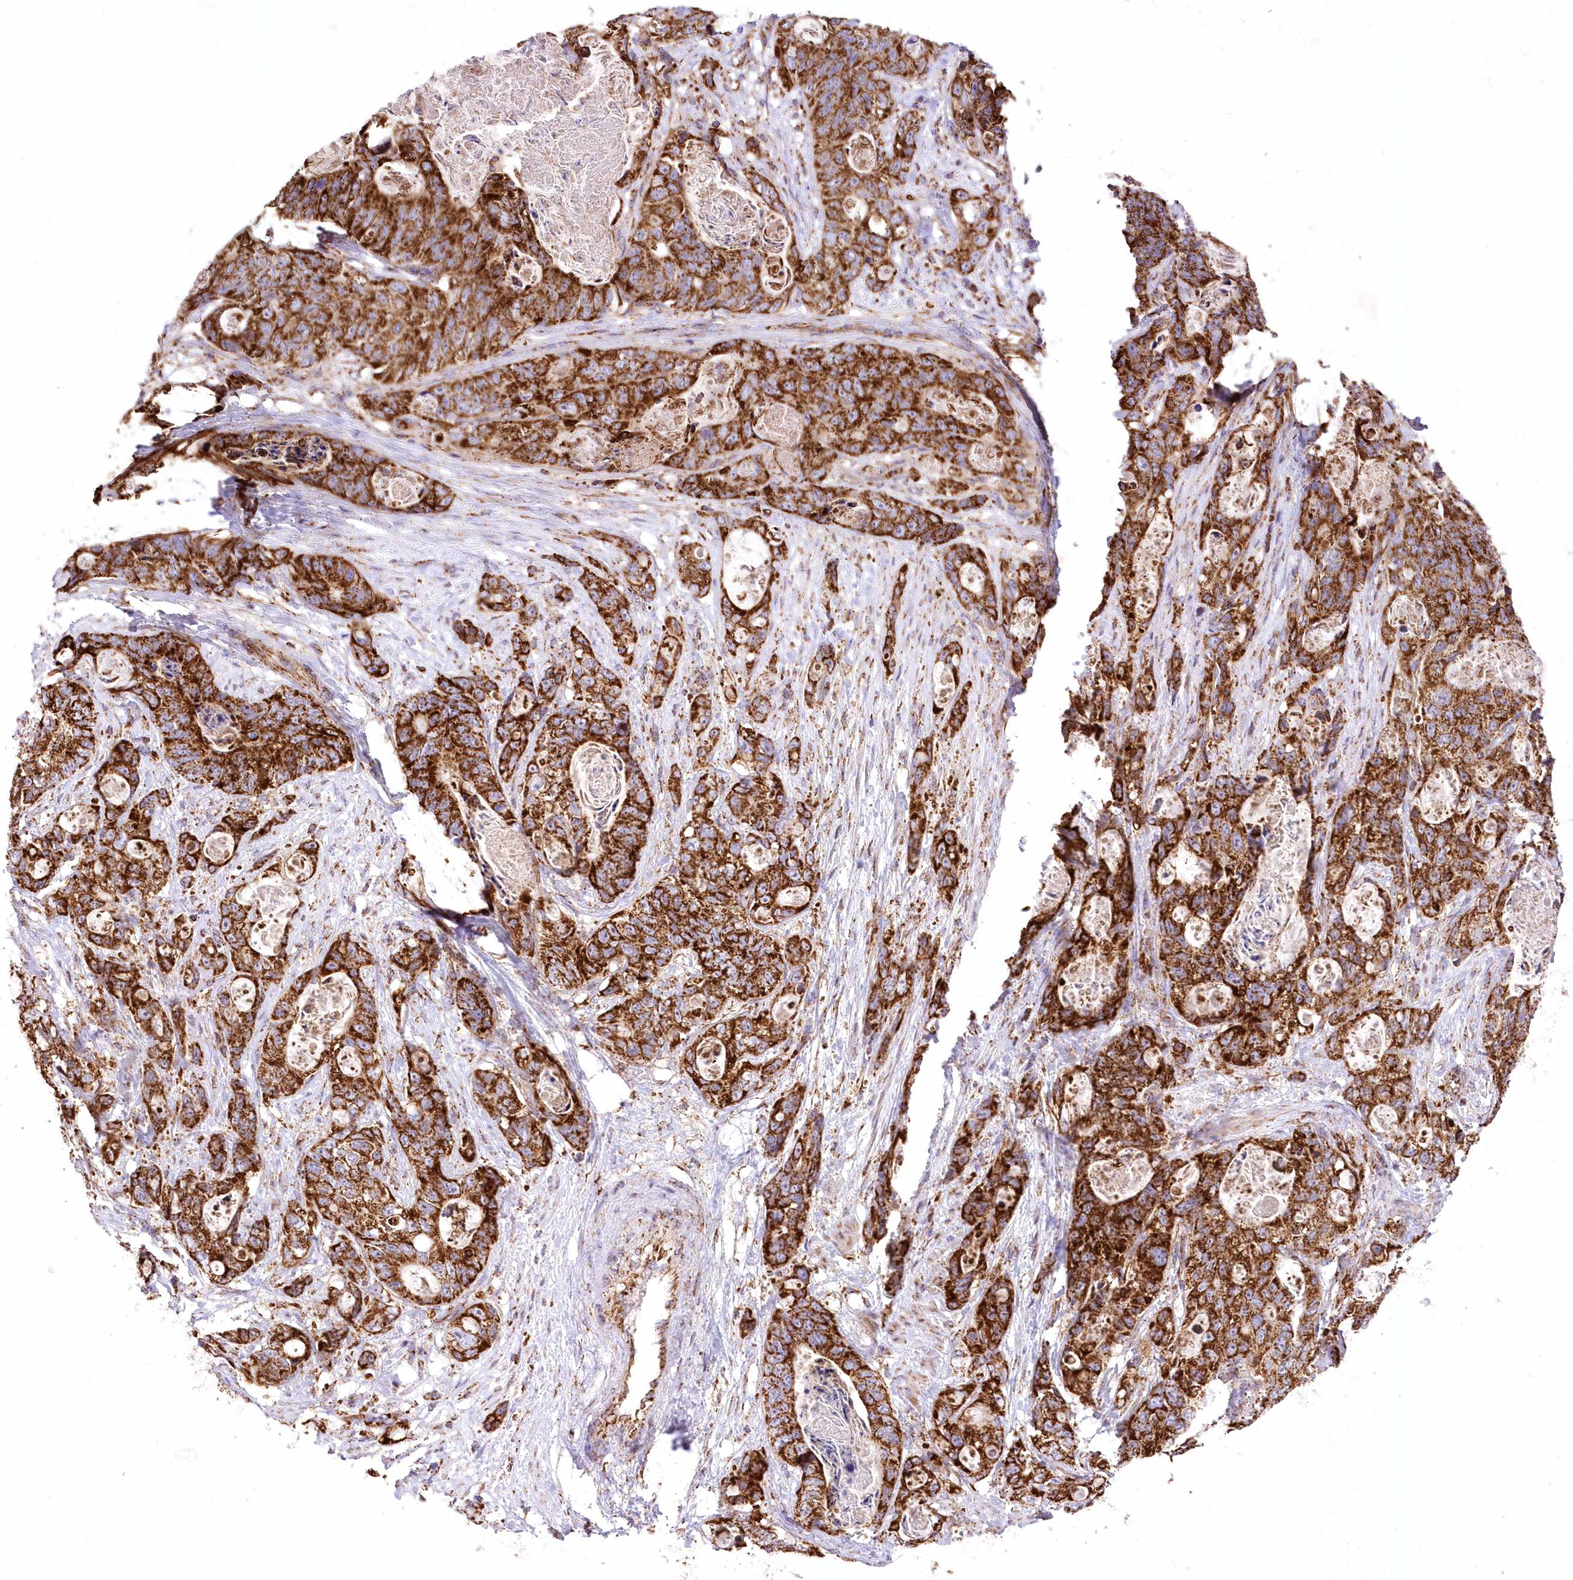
{"staining": {"intensity": "strong", "quantity": ">75%", "location": "cytoplasmic/membranous"}, "tissue": "stomach cancer", "cell_type": "Tumor cells", "image_type": "cancer", "snomed": [{"axis": "morphology", "description": "Normal tissue, NOS"}, {"axis": "morphology", "description": "Adenocarcinoma, NOS"}, {"axis": "topography", "description": "Stomach"}], "caption": "This image shows immunohistochemistry (IHC) staining of human stomach adenocarcinoma, with high strong cytoplasmic/membranous expression in about >75% of tumor cells.", "gene": "ASNSD1", "patient": {"sex": "female", "age": 89}}